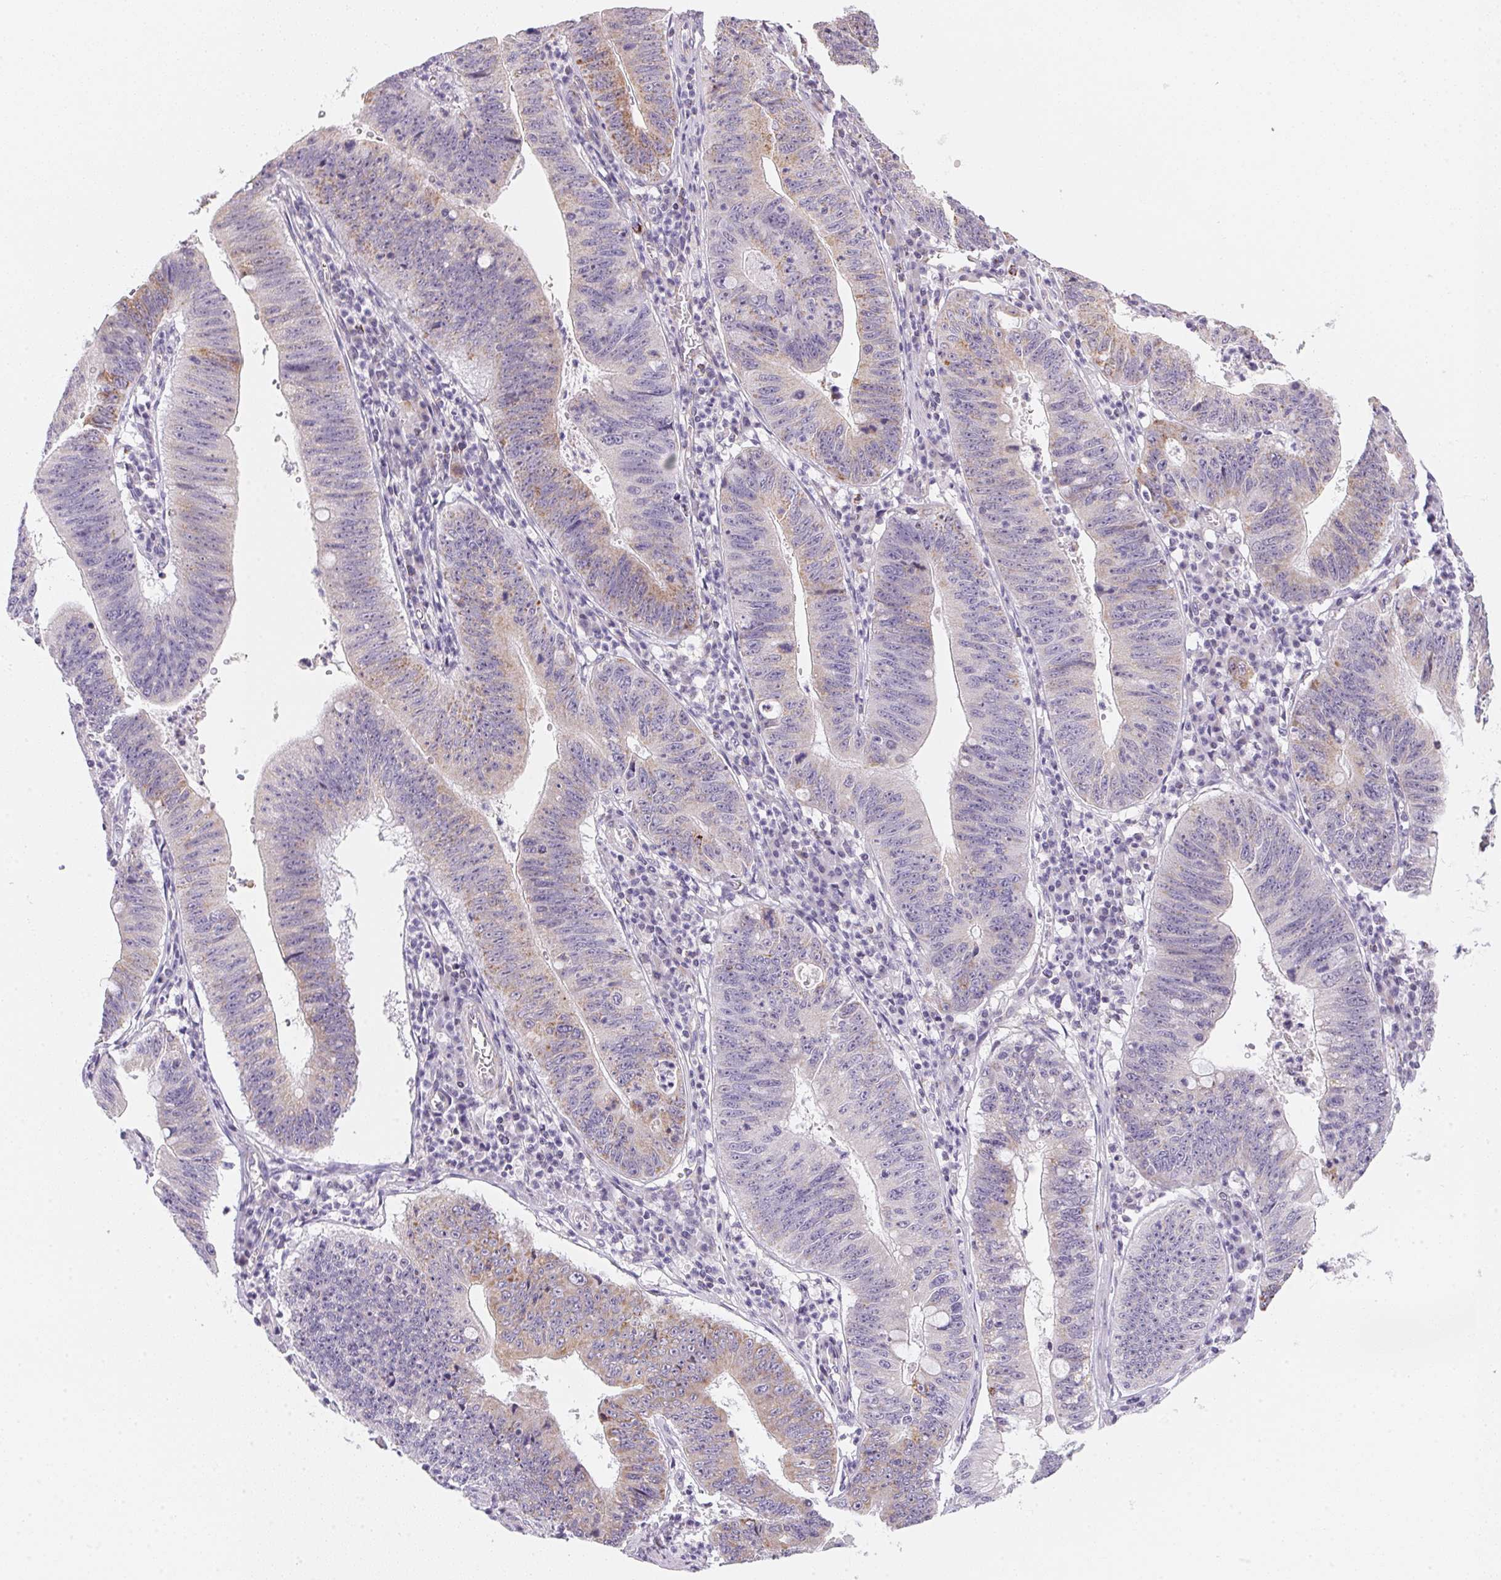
{"staining": {"intensity": "moderate", "quantity": "25%-75%", "location": "cytoplasmic/membranous"}, "tissue": "stomach cancer", "cell_type": "Tumor cells", "image_type": "cancer", "snomed": [{"axis": "morphology", "description": "Adenocarcinoma, NOS"}, {"axis": "topography", "description": "Stomach"}], "caption": "The histopathology image exhibits immunohistochemical staining of stomach cancer. There is moderate cytoplasmic/membranous positivity is identified in about 25%-75% of tumor cells. The protein is shown in brown color, while the nuclei are stained blue.", "gene": "GIPC2", "patient": {"sex": "male", "age": 59}}